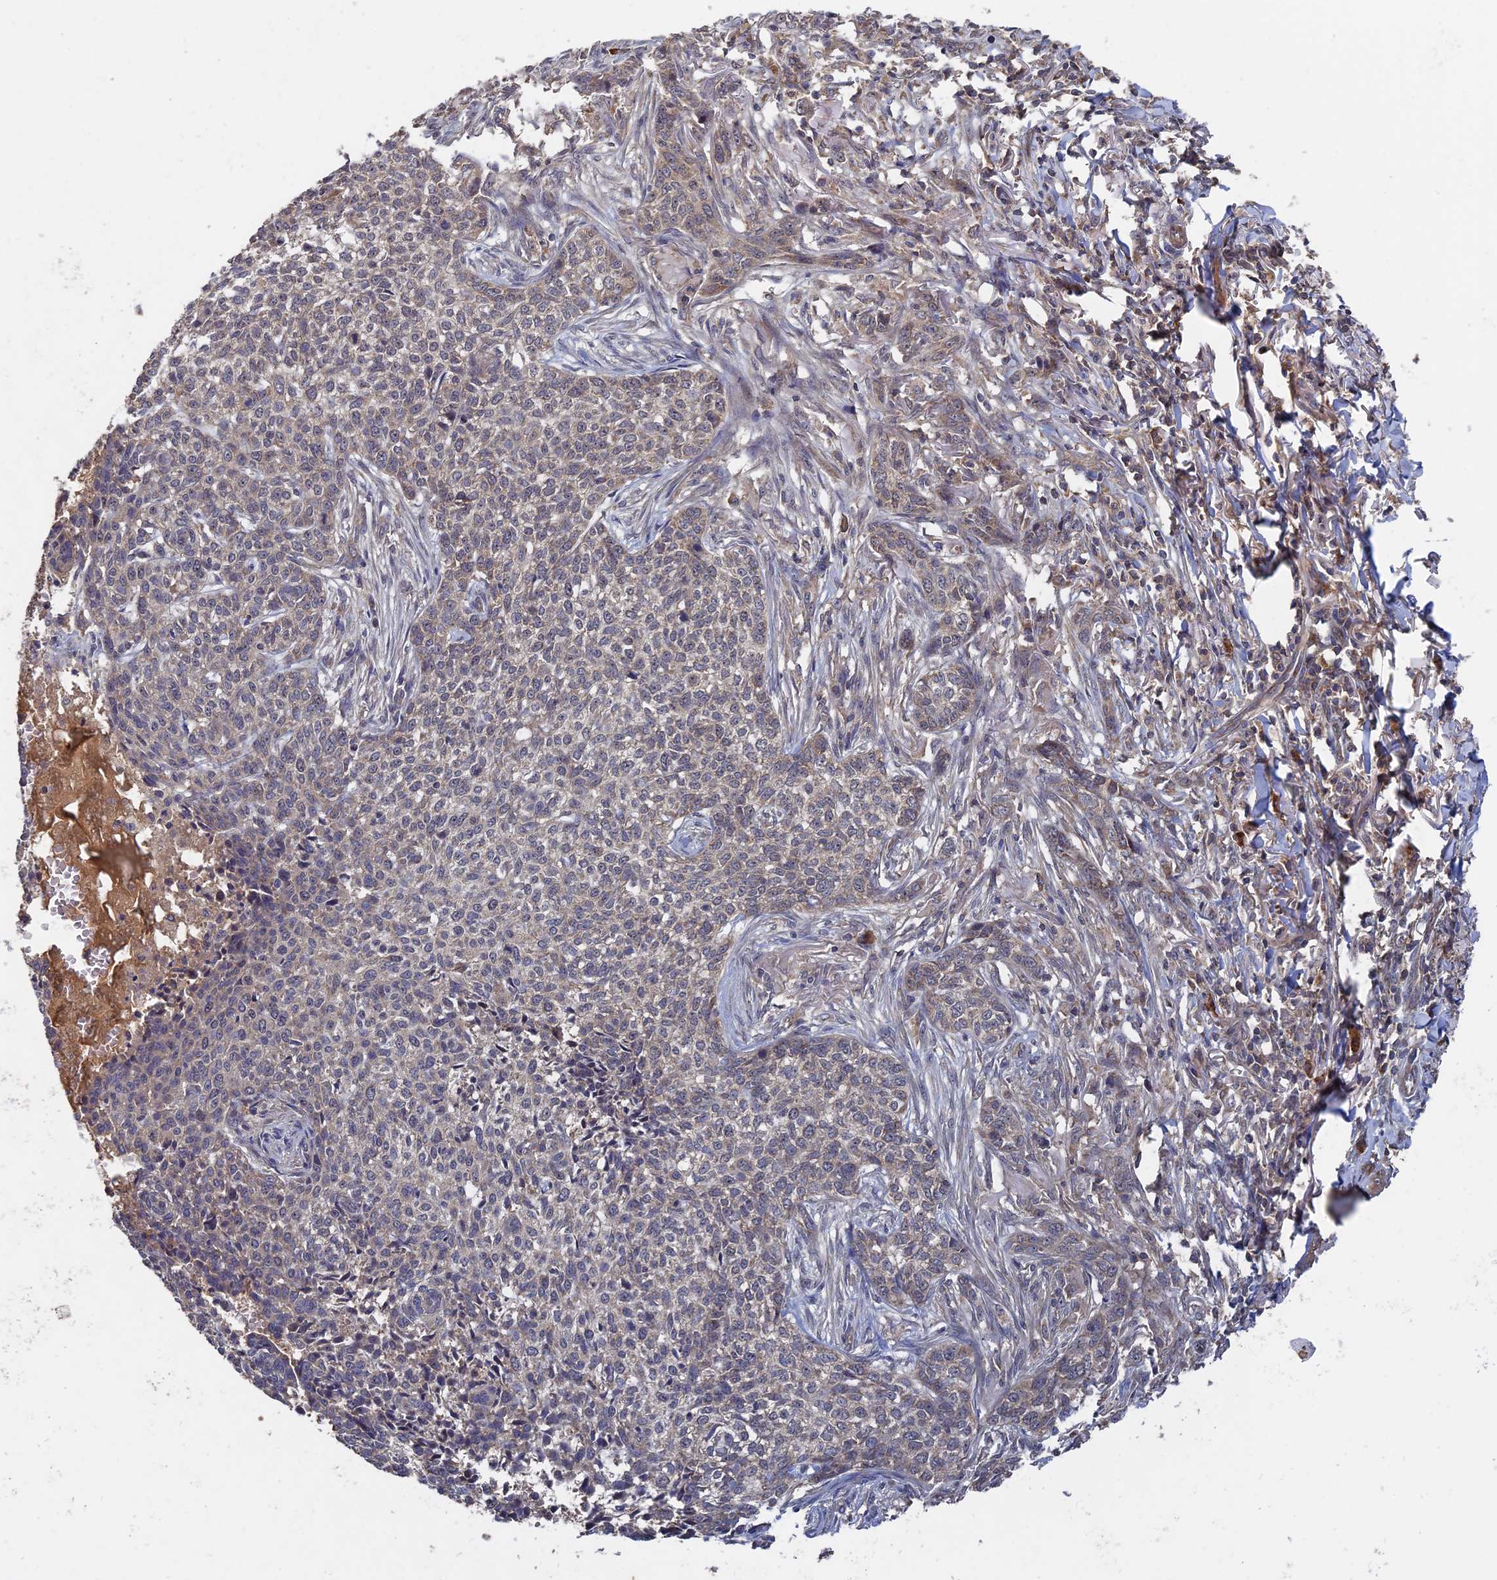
{"staining": {"intensity": "negative", "quantity": "none", "location": "none"}, "tissue": "skin cancer", "cell_type": "Tumor cells", "image_type": "cancer", "snomed": [{"axis": "morphology", "description": "Basal cell carcinoma"}, {"axis": "topography", "description": "Skin"}], "caption": "High power microscopy micrograph of an immunohistochemistry micrograph of basal cell carcinoma (skin), revealing no significant positivity in tumor cells.", "gene": "RAB15", "patient": {"sex": "male", "age": 85}}